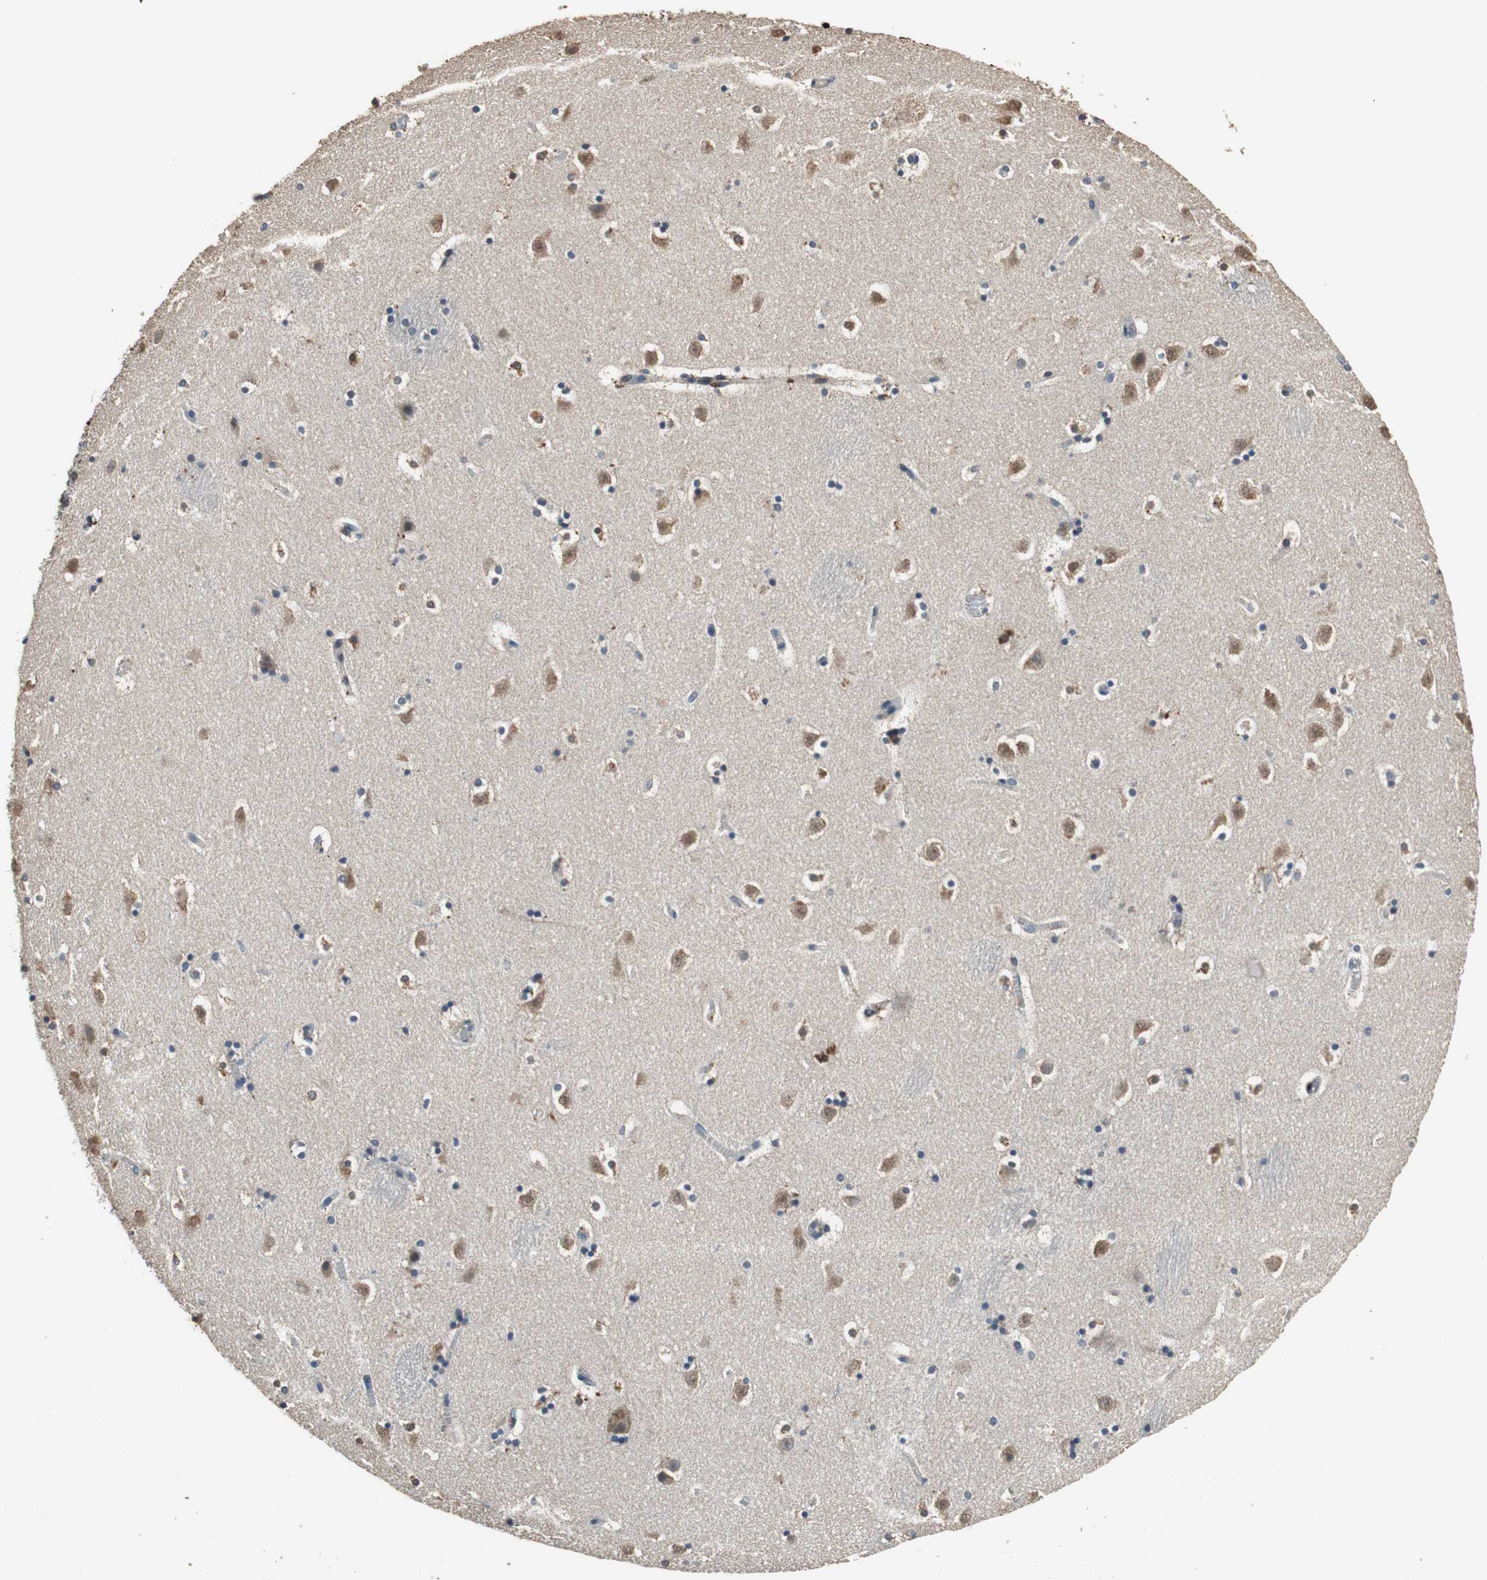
{"staining": {"intensity": "negative", "quantity": "none", "location": "none"}, "tissue": "caudate", "cell_type": "Glial cells", "image_type": "normal", "snomed": [{"axis": "morphology", "description": "Normal tissue, NOS"}, {"axis": "topography", "description": "Lateral ventricle wall"}], "caption": "This is an immunohistochemistry (IHC) photomicrograph of unremarkable caudate. There is no expression in glial cells.", "gene": "PI4KB", "patient": {"sex": "male", "age": 45}}